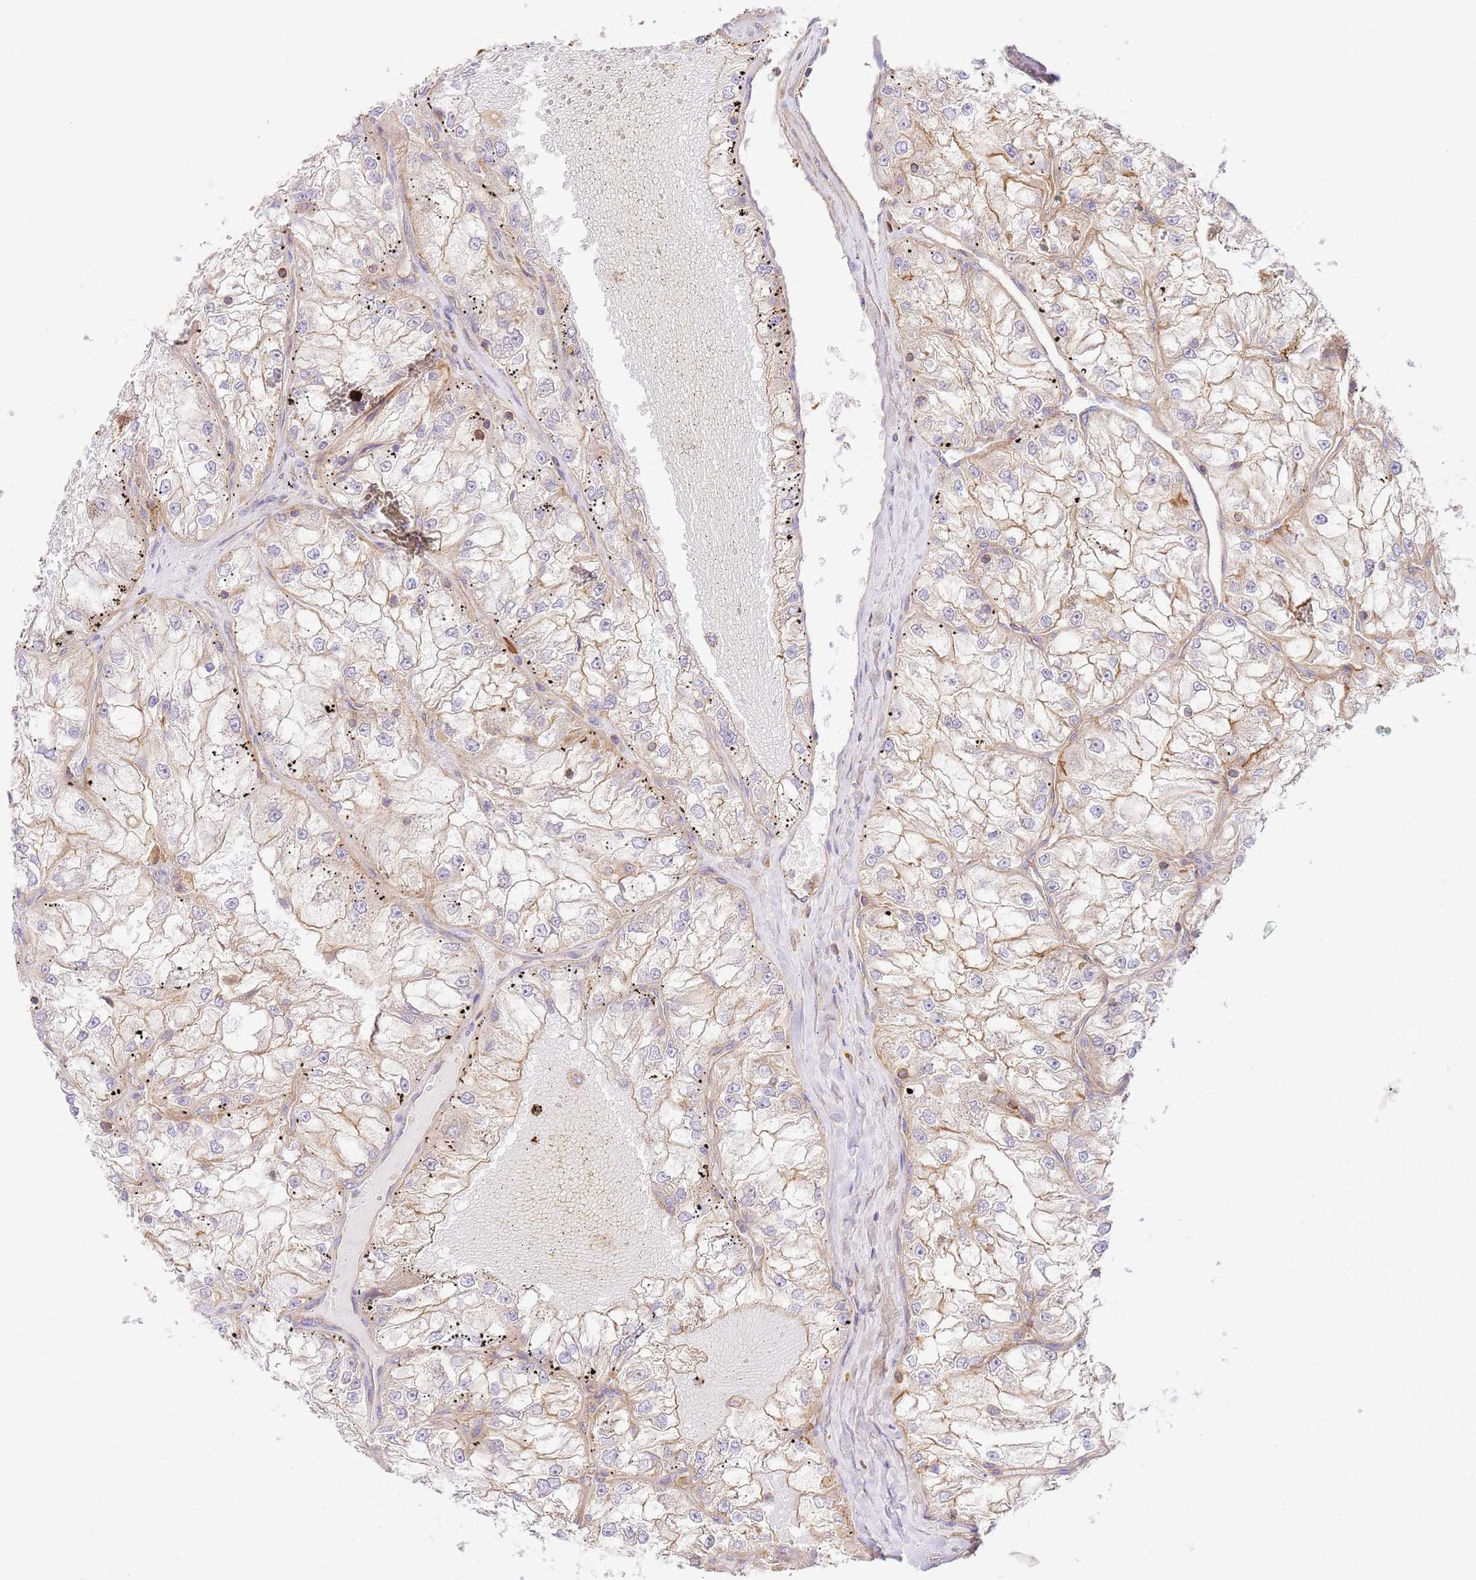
{"staining": {"intensity": "moderate", "quantity": "25%-75%", "location": "cytoplasmic/membranous"}, "tissue": "renal cancer", "cell_type": "Tumor cells", "image_type": "cancer", "snomed": [{"axis": "morphology", "description": "Adenocarcinoma, NOS"}, {"axis": "topography", "description": "Kidney"}], "caption": "Immunohistochemical staining of renal adenocarcinoma demonstrates medium levels of moderate cytoplasmic/membranous positivity in about 25%-75% of tumor cells.", "gene": "EFCAB8", "patient": {"sex": "female", "age": 72}}